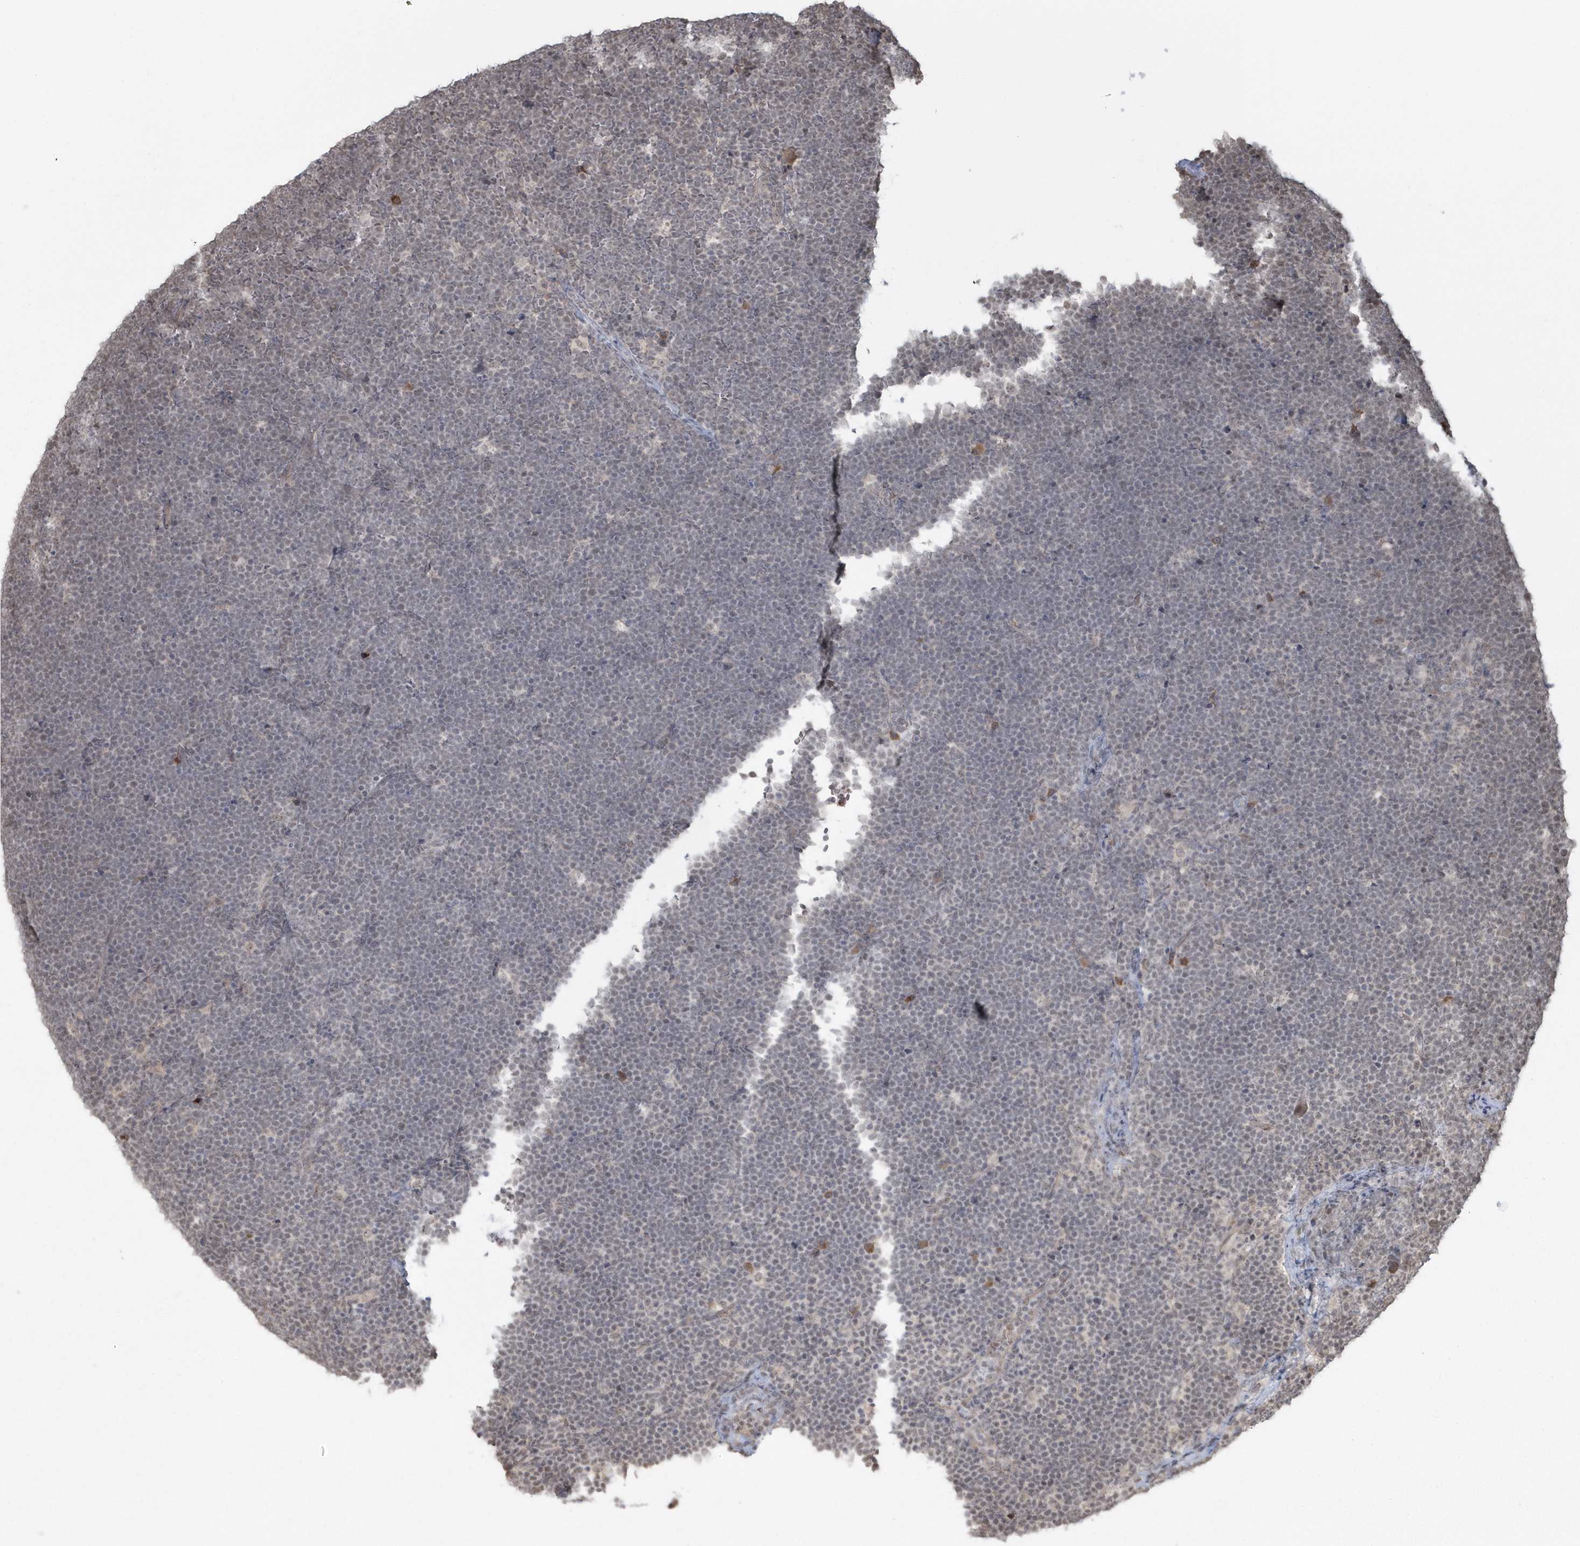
{"staining": {"intensity": "negative", "quantity": "none", "location": "none"}, "tissue": "lymphoma", "cell_type": "Tumor cells", "image_type": "cancer", "snomed": [{"axis": "morphology", "description": "Malignant lymphoma, non-Hodgkin's type, High grade"}, {"axis": "topography", "description": "Lymph node"}], "caption": "This is an IHC micrograph of human malignant lymphoma, non-Hodgkin's type (high-grade). There is no positivity in tumor cells.", "gene": "EPB41L4A", "patient": {"sex": "male", "age": 13}}